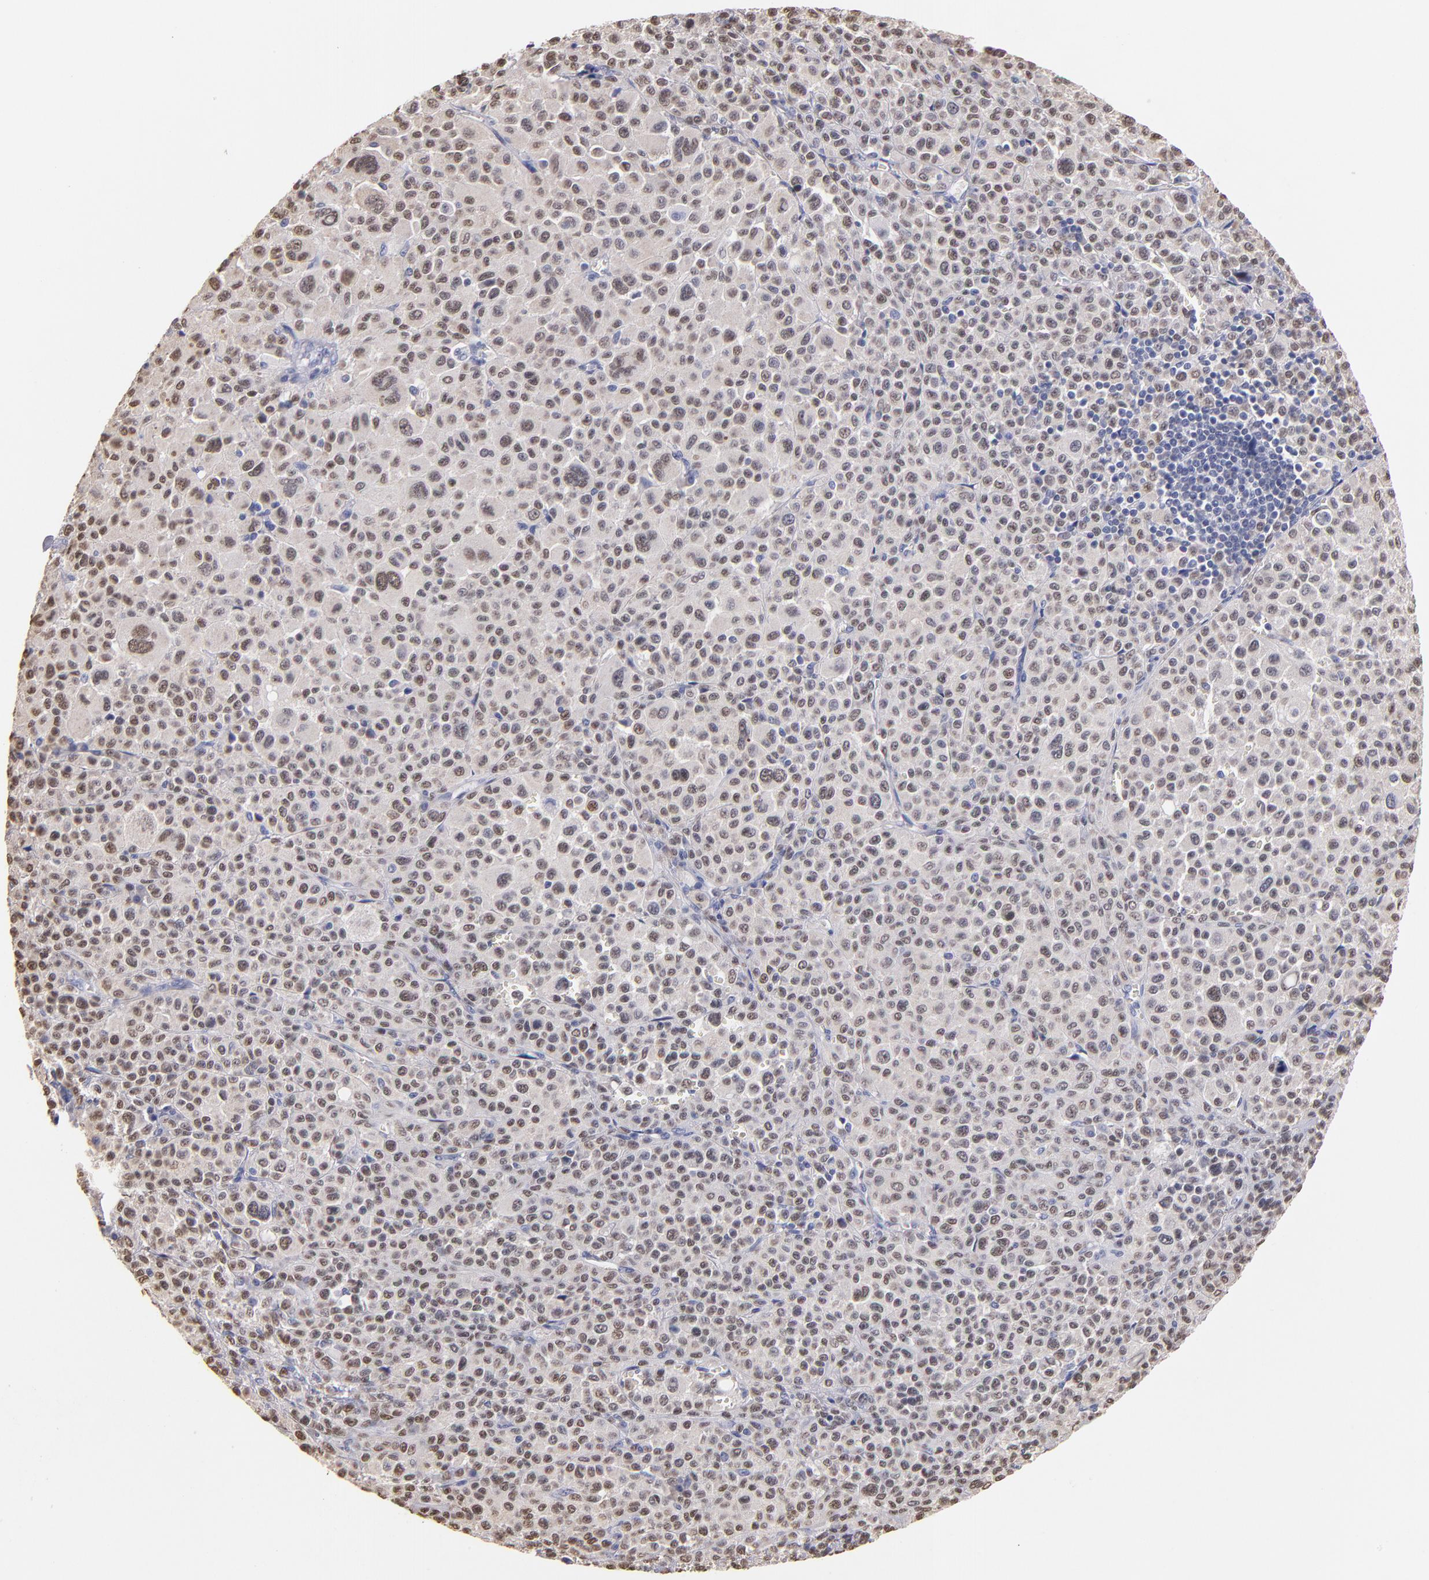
{"staining": {"intensity": "weak", "quantity": ">75%", "location": "nuclear"}, "tissue": "melanoma", "cell_type": "Tumor cells", "image_type": "cancer", "snomed": [{"axis": "morphology", "description": "Malignant melanoma, Metastatic site"}, {"axis": "topography", "description": "Skin"}], "caption": "Approximately >75% of tumor cells in human malignant melanoma (metastatic site) exhibit weak nuclear protein expression as visualized by brown immunohistochemical staining.", "gene": "SOX10", "patient": {"sex": "female", "age": 74}}